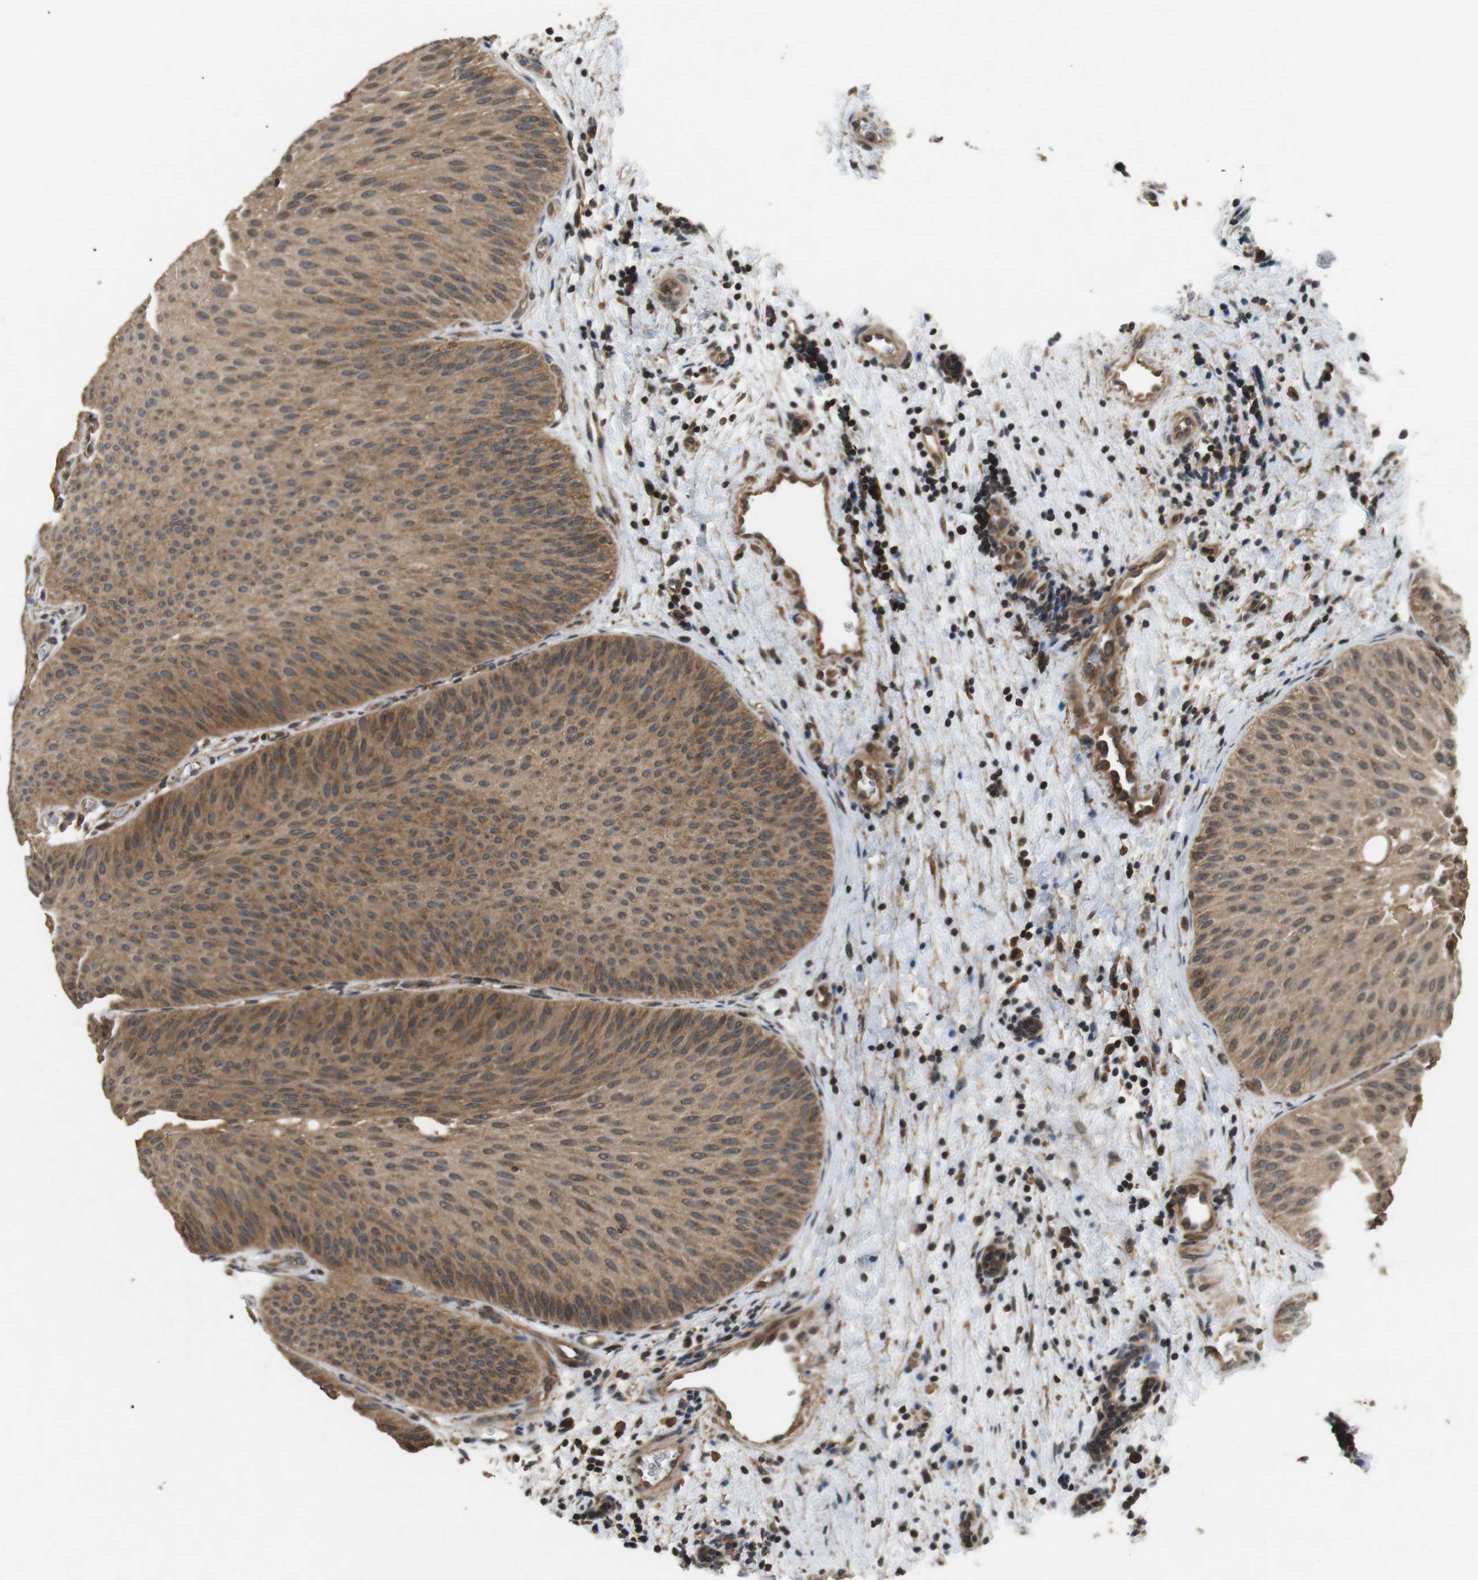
{"staining": {"intensity": "moderate", "quantity": ">75%", "location": "cytoplasmic/membranous"}, "tissue": "urothelial cancer", "cell_type": "Tumor cells", "image_type": "cancer", "snomed": [{"axis": "morphology", "description": "Urothelial carcinoma, Low grade"}, {"axis": "topography", "description": "Urinary bladder"}], "caption": "Immunohistochemistry staining of urothelial cancer, which displays medium levels of moderate cytoplasmic/membranous staining in about >75% of tumor cells indicating moderate cytoplasmic/membranous protein staining. The staining was performed using DAB (brown) for protein detection and nuclei were counterstained in hematoxylin (blue).", "gene": "TBC1D15", "patient": {"sex": "female", "age": 60}}